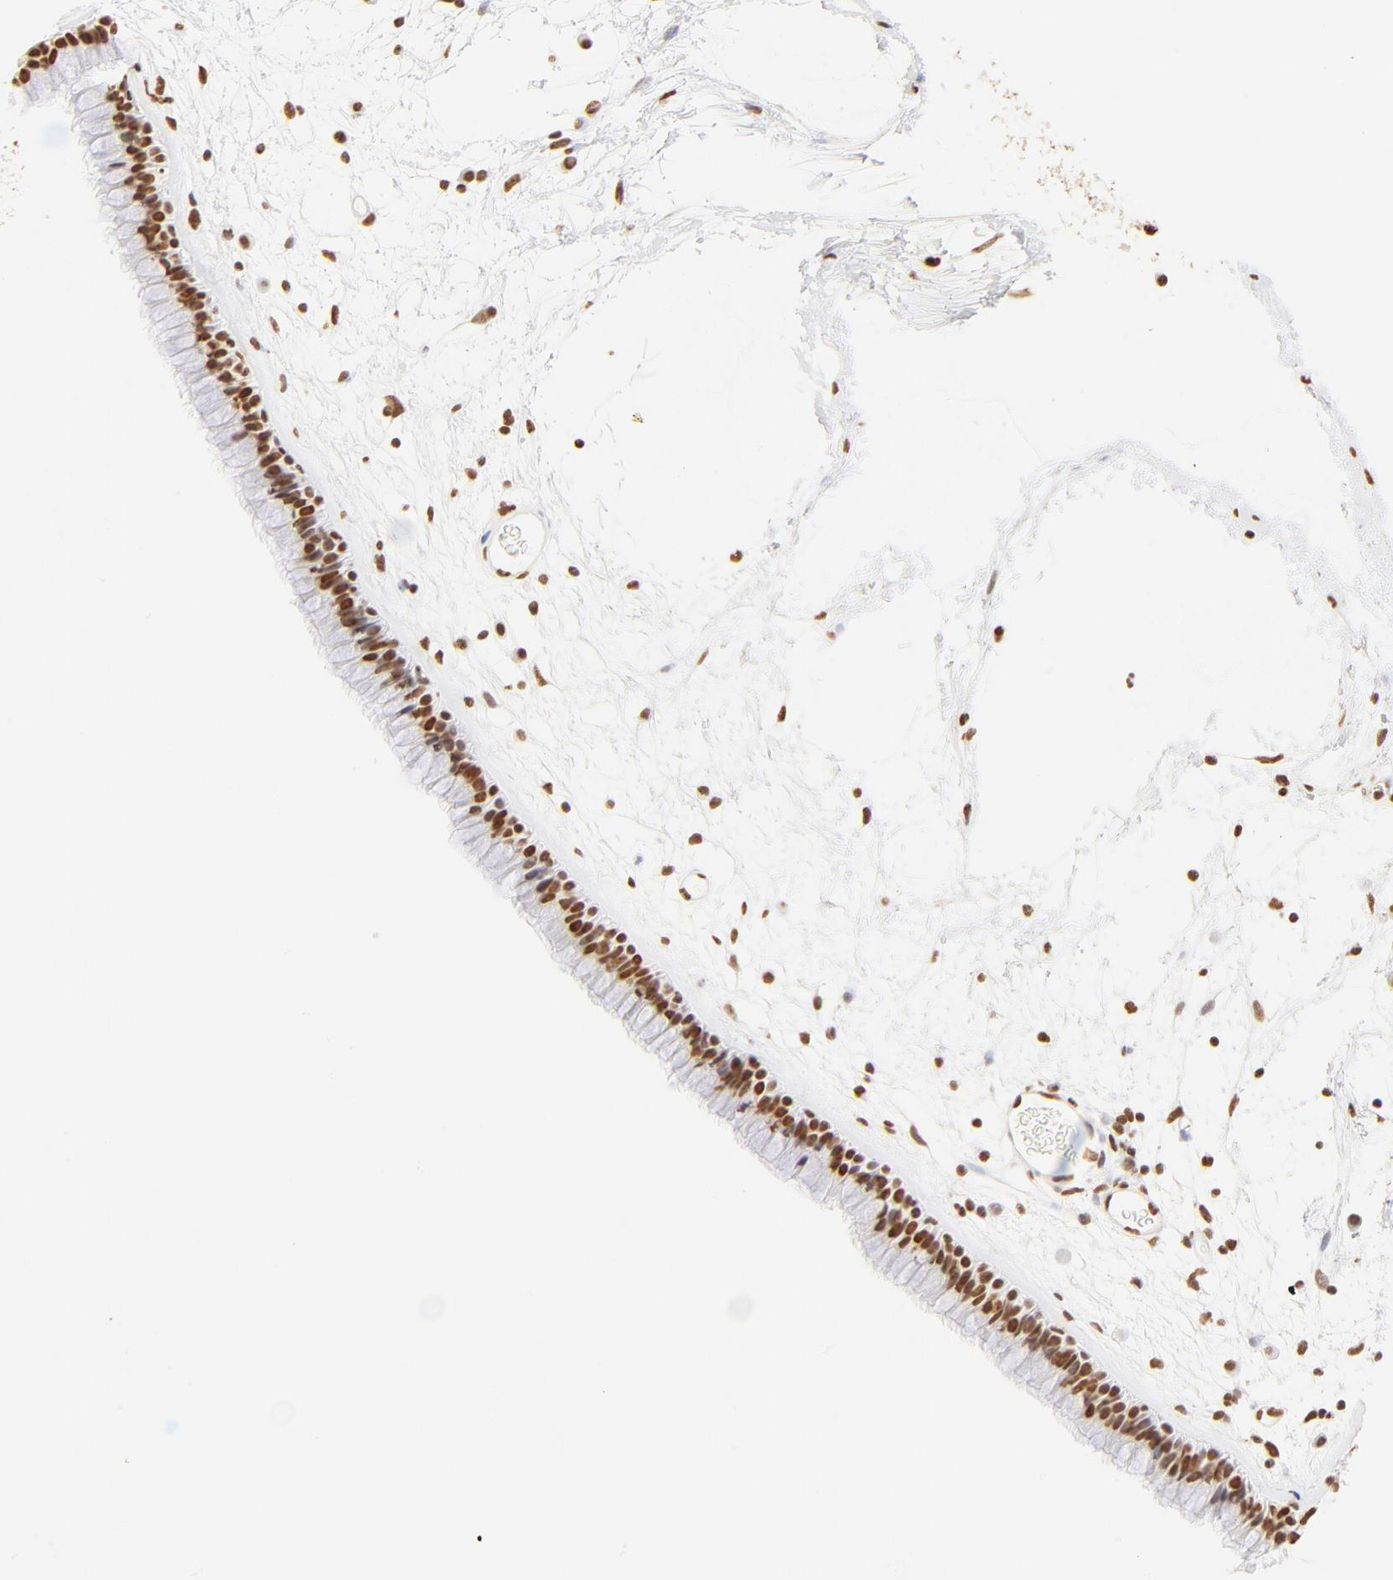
{"staining": {"intensity": "strong", "quantity": ">75%", "location": "nuclear"}, "tissue": "nasopharynx", "cell_type": "Respiratory epithelial cells", "image_type": "normal", "snomed": [{"axis": "morphology", "description": "Normal tissue, NOS"}, {"axis": "morphology", "description": "Inflammation, NOS"}, {"axis": "topography", "description": "Nasopharynx"}], "caption": "The image demonstrates staining of unremarkable nasopharynx, revealing strong nuclear protein staining (brown color) within respiratory epithelial cells. The staining was performed using DAB (3,3'-diaminobenzidine) to visualize the protein expression in brown, while the nuclei were stained in blue with hematoxylin (Magnification: 20x).", "gene": "ZNF540", "patient": {"sex": "male", "age": 48}}